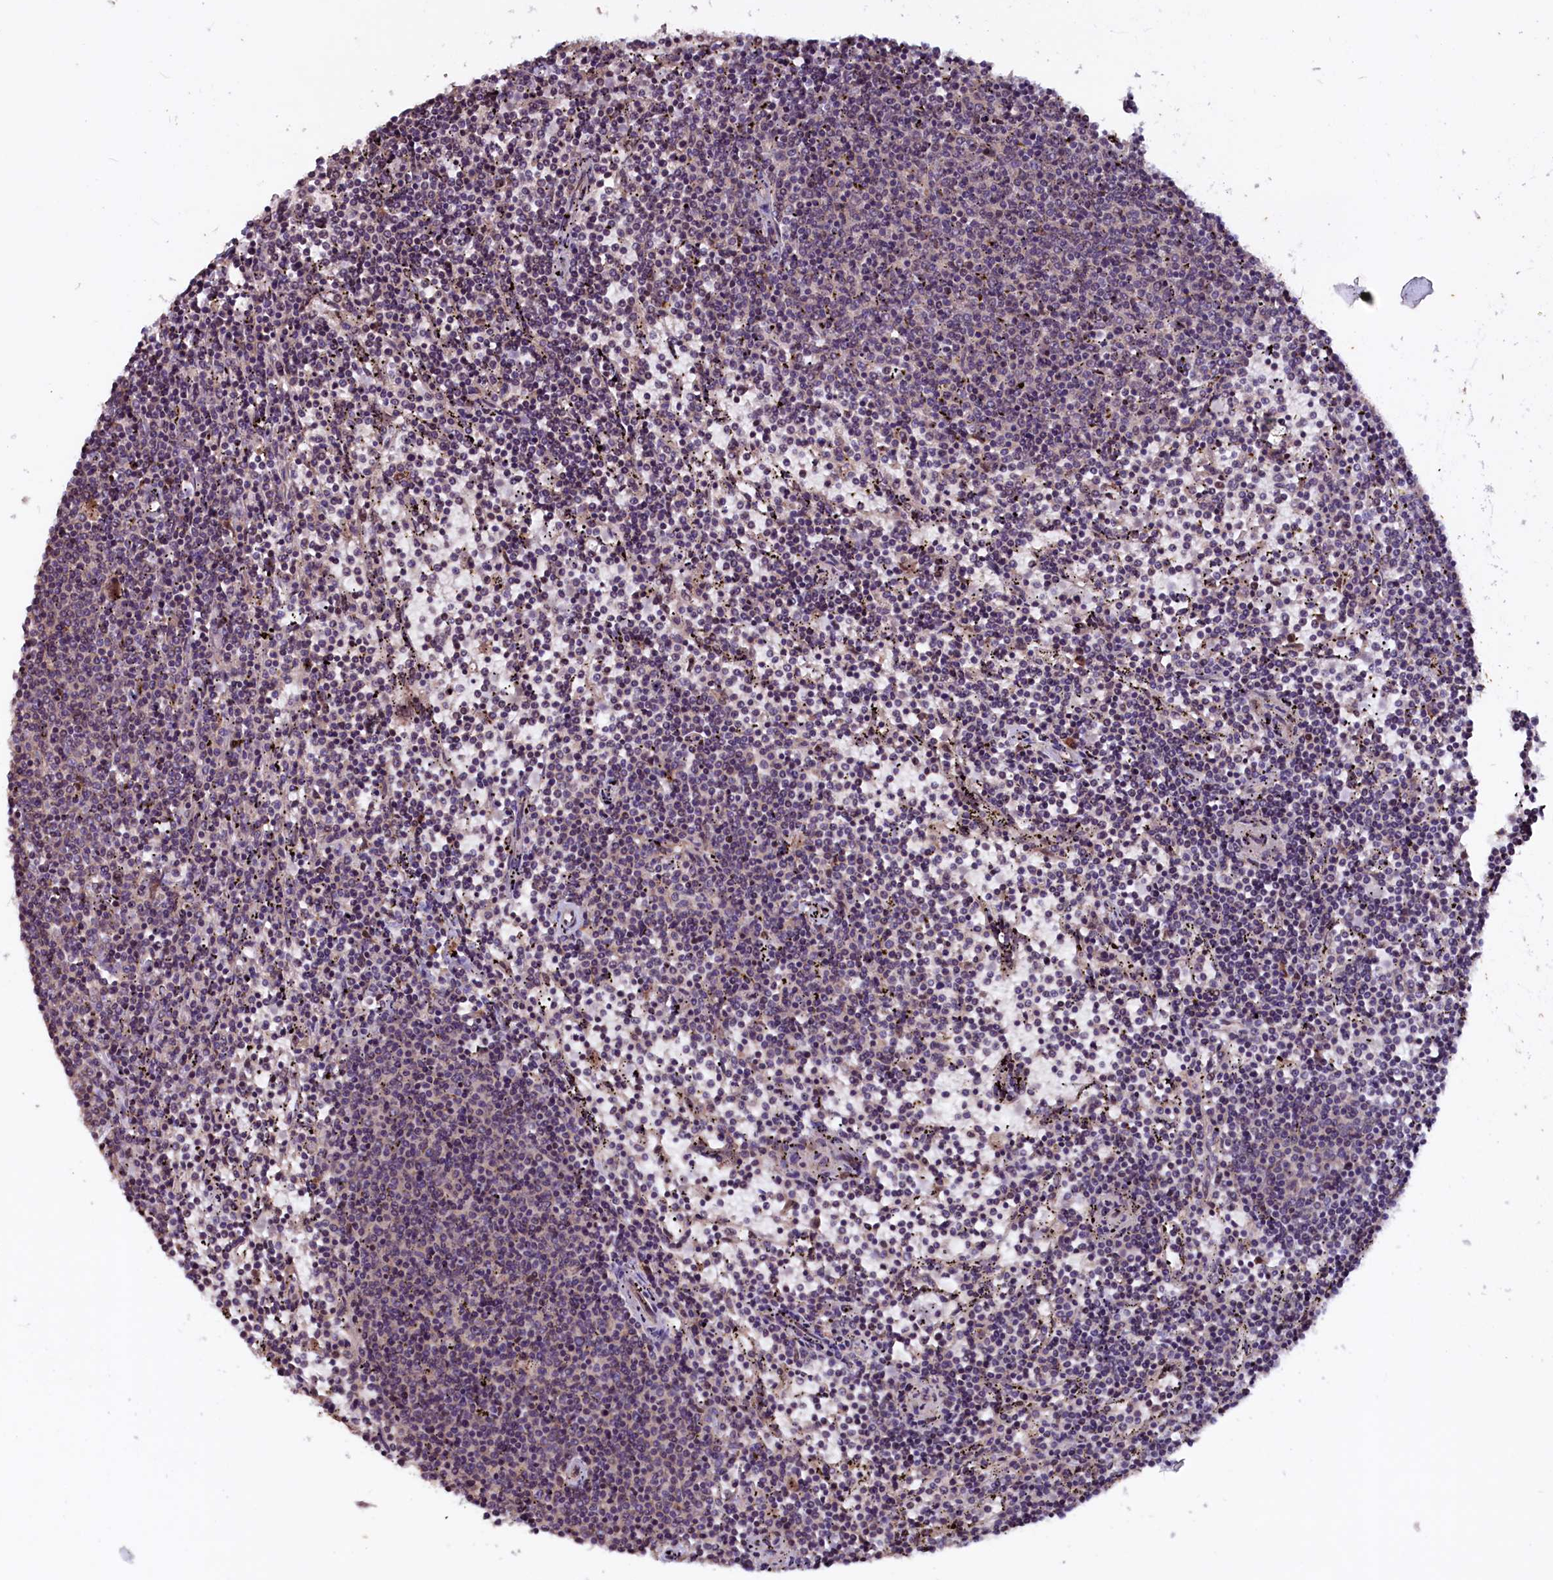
{"staining": {"intensity": "negative", "quantity": "none", "location": "none"}, "tissue": "lymphoma", "cell_type": "Tumor cells", "image_type": "cancer", "snomed": [{"axis": "morphology", "description": "Malignant lymphoma, non-Hodgkin's type, Low grade"}, {"axis": "topography", "description": "Spleen"}], "caption": "A high-resolution micrograph shows immunohistochemistry (IHC) staining of low-grade malignant lymphoma, non-Hodgkin's type, which demonstrates no significant expression in tumor cells. (DAB (3,3'-diaminobenzidine) immunohistochemistry, high magnification).", "gene": "RNMT", "patient": {"sex": "female", "age": 50}}